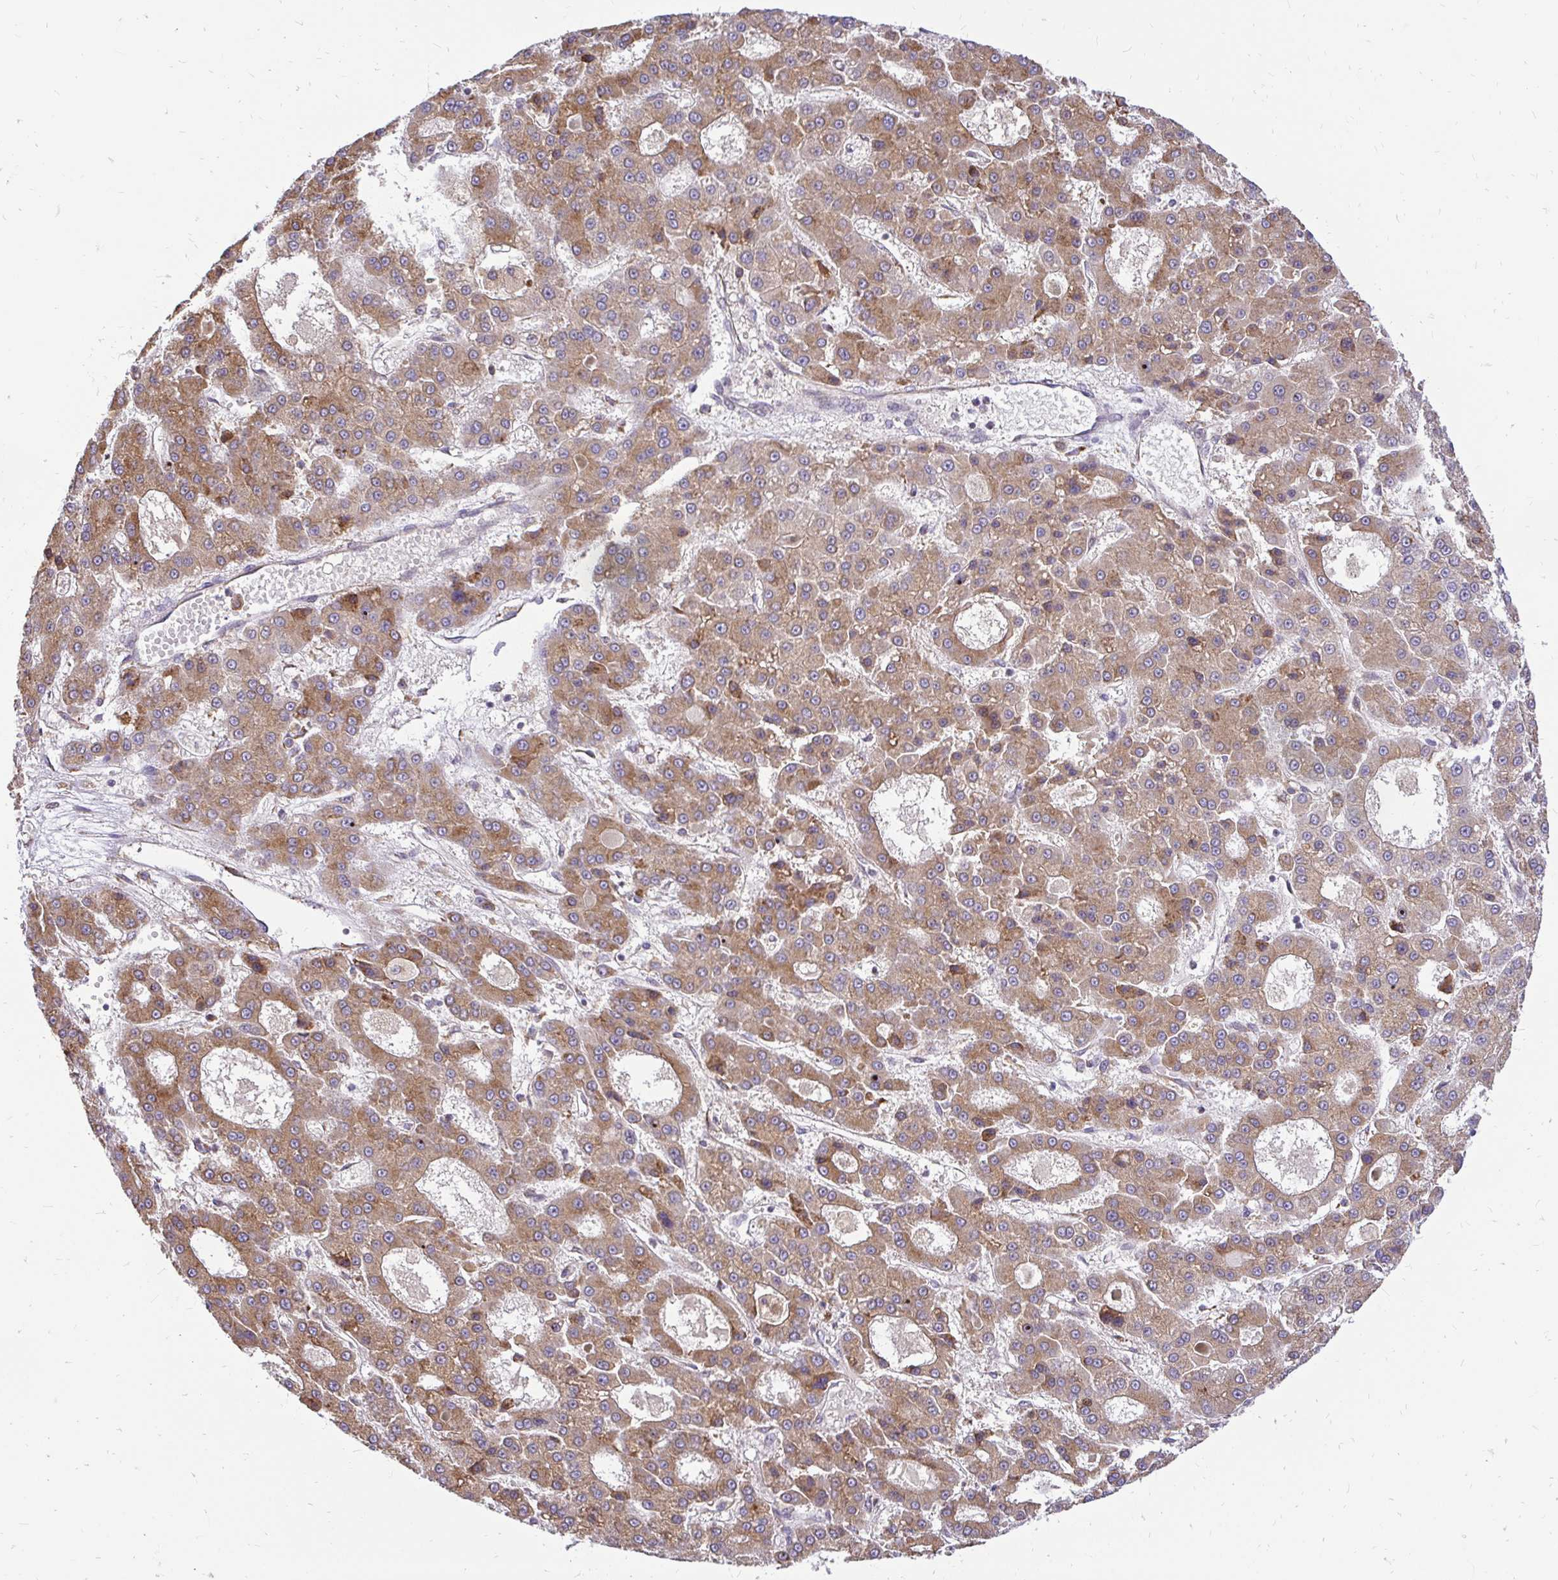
{"staining": {"intensity": "moderate", "quantity": ">75%", "location": "cytoplasmic/membranous"}, "tissue": "liver cancer", "cell_type": "Tumor cells", "image_type": "cancer", "snomed": [{"axis": "morphology", "description": "Carcinoma, Hepatocellular, NOS"}, {"axis": "topography", "description": "Liver"}], "caption": "This histopathology image reveals IHC staining of liver cancer, with medium moderate cytoplasmic/membranous expression in approximately >75% of tumor cells.", "gene": "NAALAD2", "patient": {"sex": "male", "age": 70}}